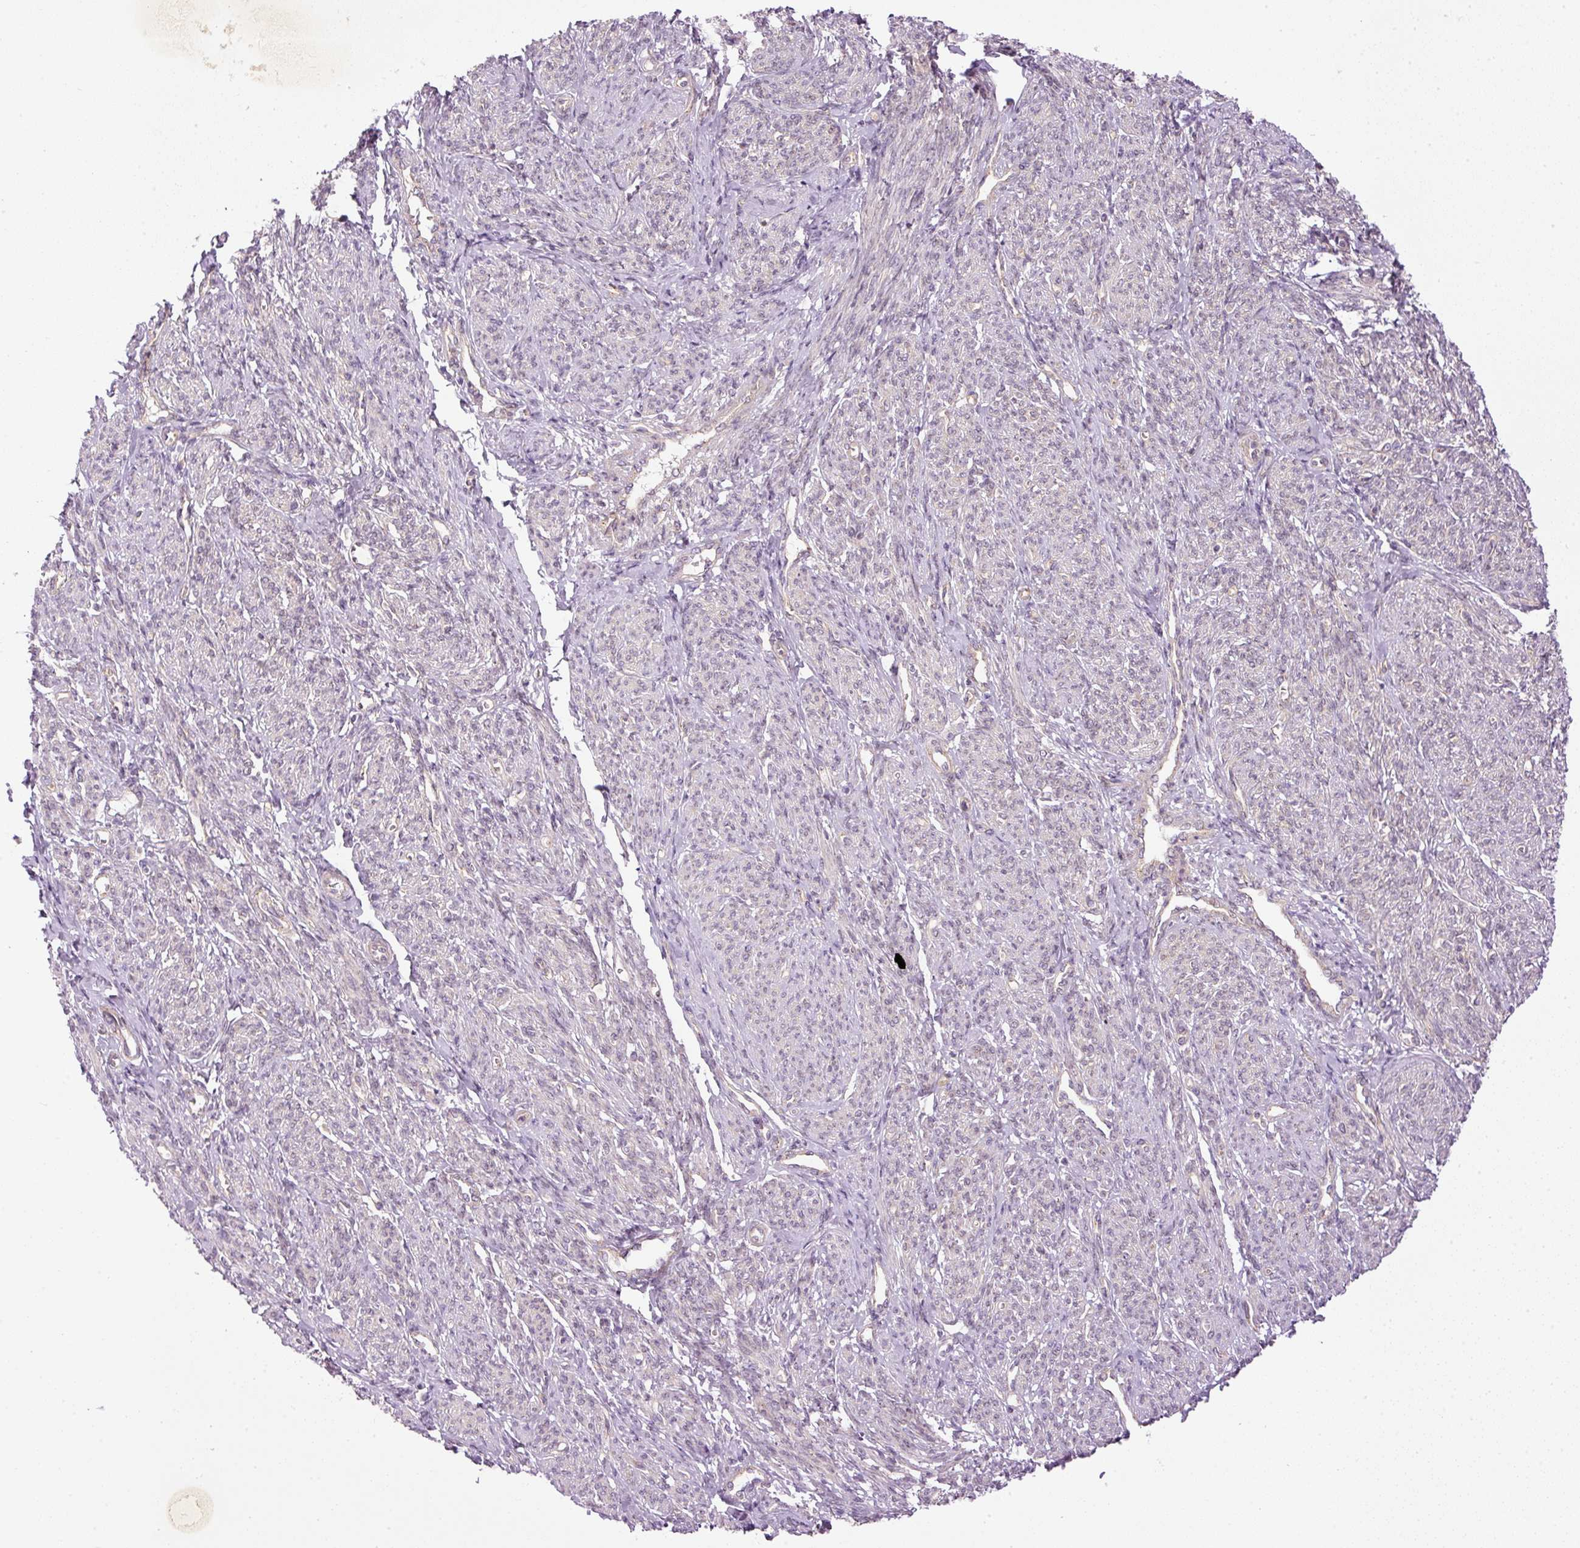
{"staining": {"intensity": "weak", "quantity": "25%-75%", "location": "cytoplasmic/membranous"}, "tissue": "smooth muscle", "cell_type": "Smooth muscle cells", "image_type": "normal", "snomed": [{"axis": "morphology", "description": "Normal tissue, NOS"}, {"axis": "topography", "description": "Smooth muscle"}], "caption": "Immunohistochemistry (IHC) photomicrograph of unremarkable smooth muscle stained for a protein (brown), which displays low levels of weak cytoplasmic/membranous staining in about 25%-75% of smooth muscle cells.", "gene": "MZT2A", "patient": {"sex": "female", "age": 65}}